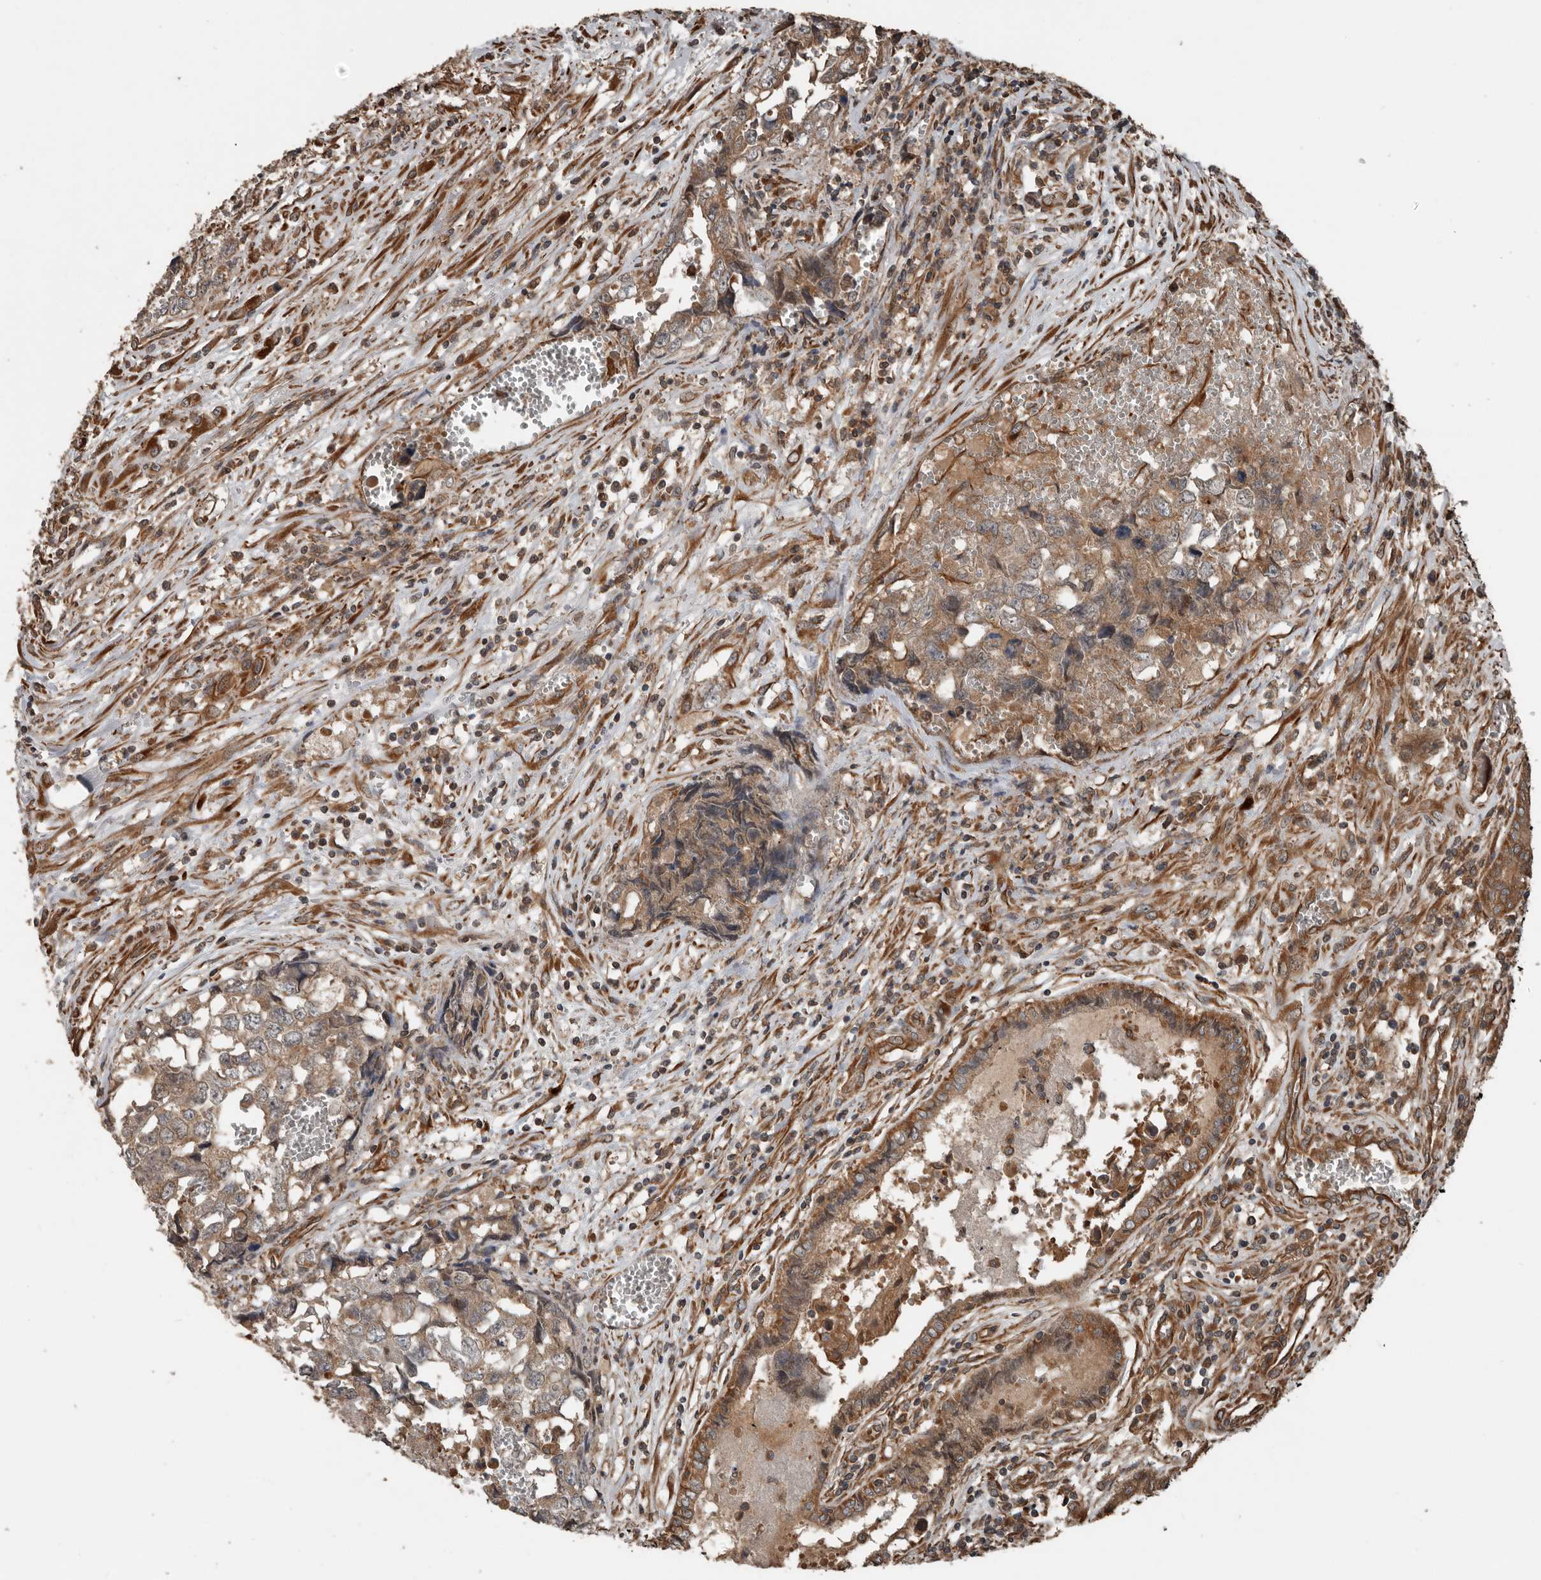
{"staining": {"intensity": "moderate", "quantity": ">75%", "location": "cytoplasmic/membranous"}, "tissue": "testis cancer", "cell_type": "Tumor cells", "image_type": "cancer", "snomed": [{"axis": "morphology", "description": "Carcinoma, Embryonal, NOS"}, {"axis": "topography", "description": "Testis"}], "caption": "Testis cancer stained with a protein marker shows moderate staining in tumor cells.", "gene": "YOD1", "patient": {"sex": "male", "age": 31}}